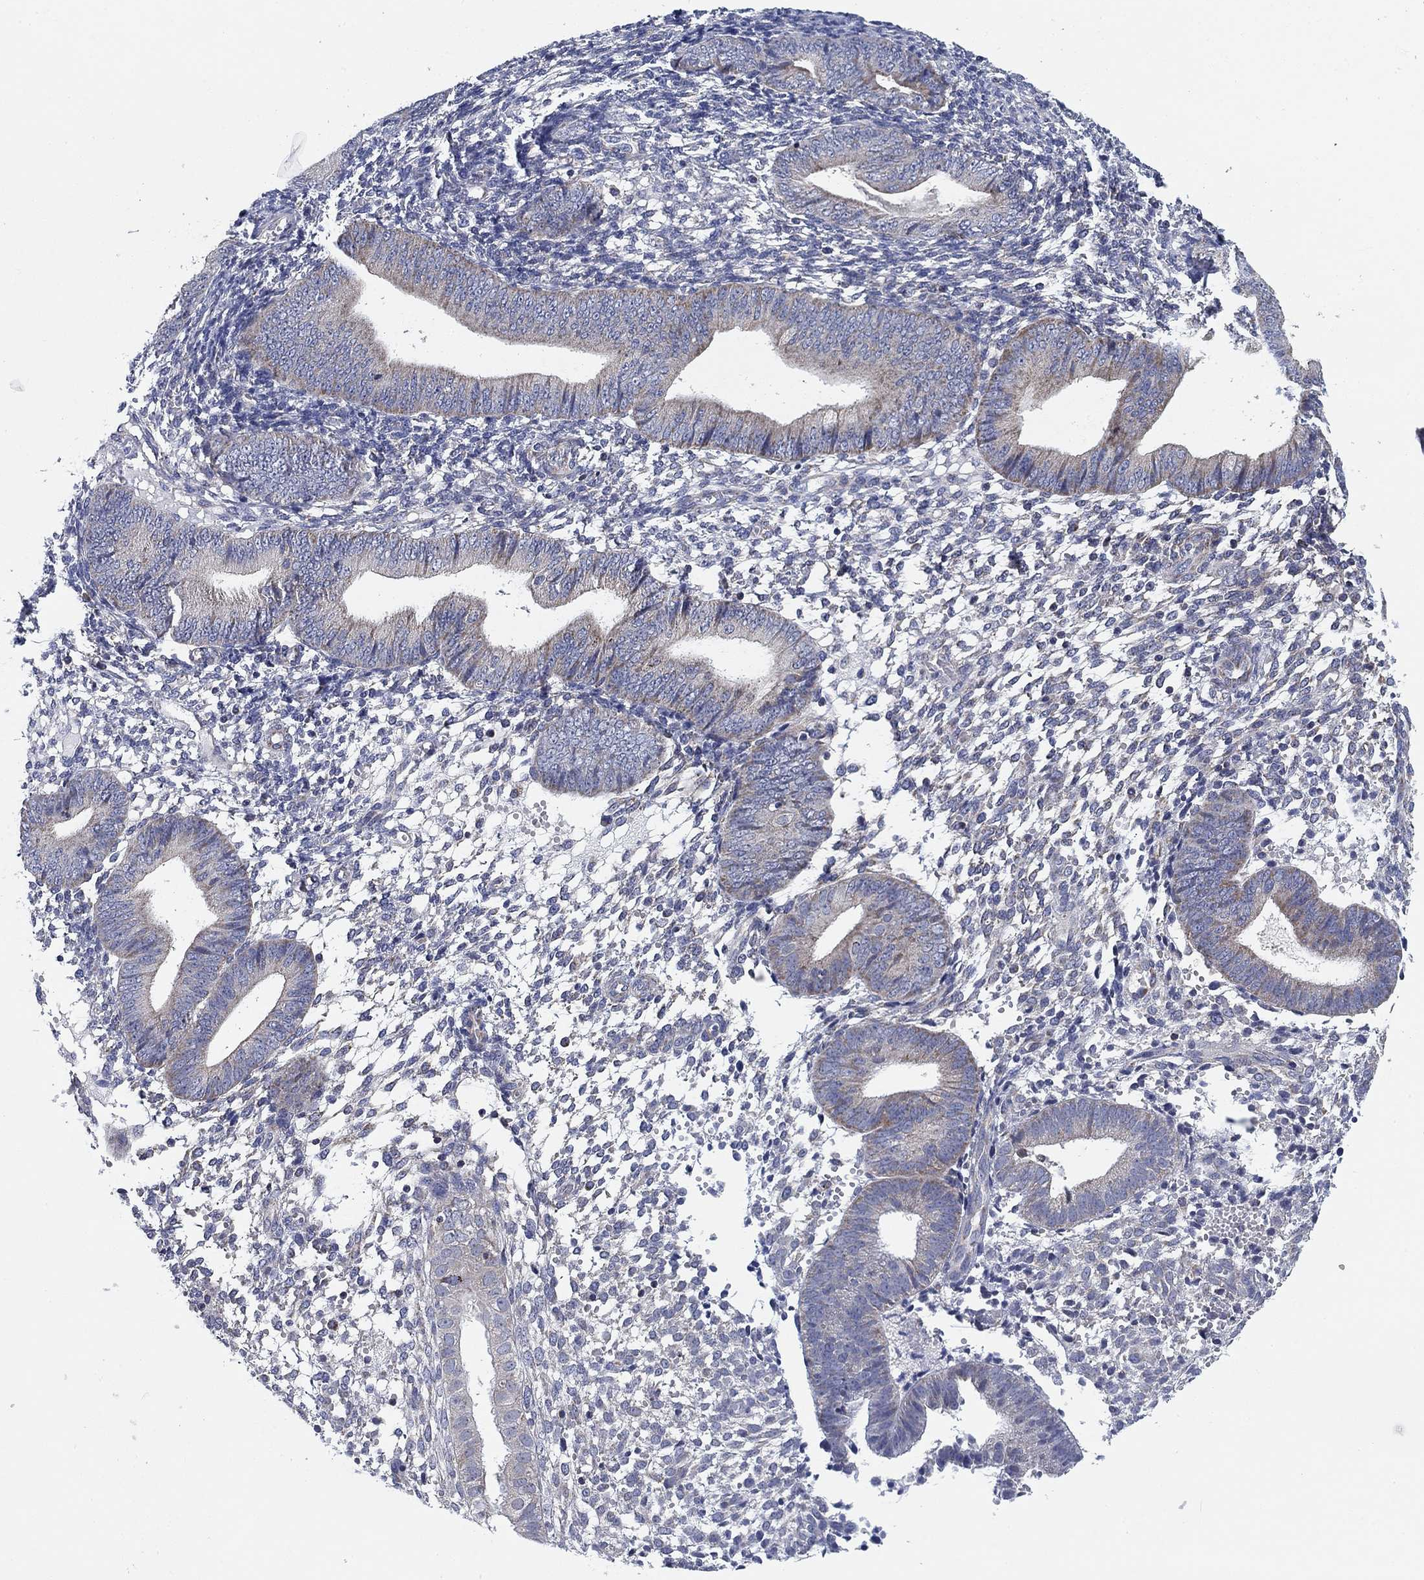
{"staining": {"intensity": "negative", "quantity": "none", "location": "none"}, "tissue": "endometrium", "cell_type": "Cells in endometrial stroma", "image_type": "normal", "snomed": [{"axis": "morphology", "description": "Normal tissue, NOS"}, {"axis": "topography", "description": "Endometrium"}], "caption": "Protein analysis of unremarkable endometrium demonstrates no significant staining in cells in endometrial stroma. Brightfield microscopy of immunohistochemistry stained with DAB (brown) and hematoxylin (blue), captured at high magnification.", "gene": "NACAD", "patient": {"sex": "female", "age": 39}}